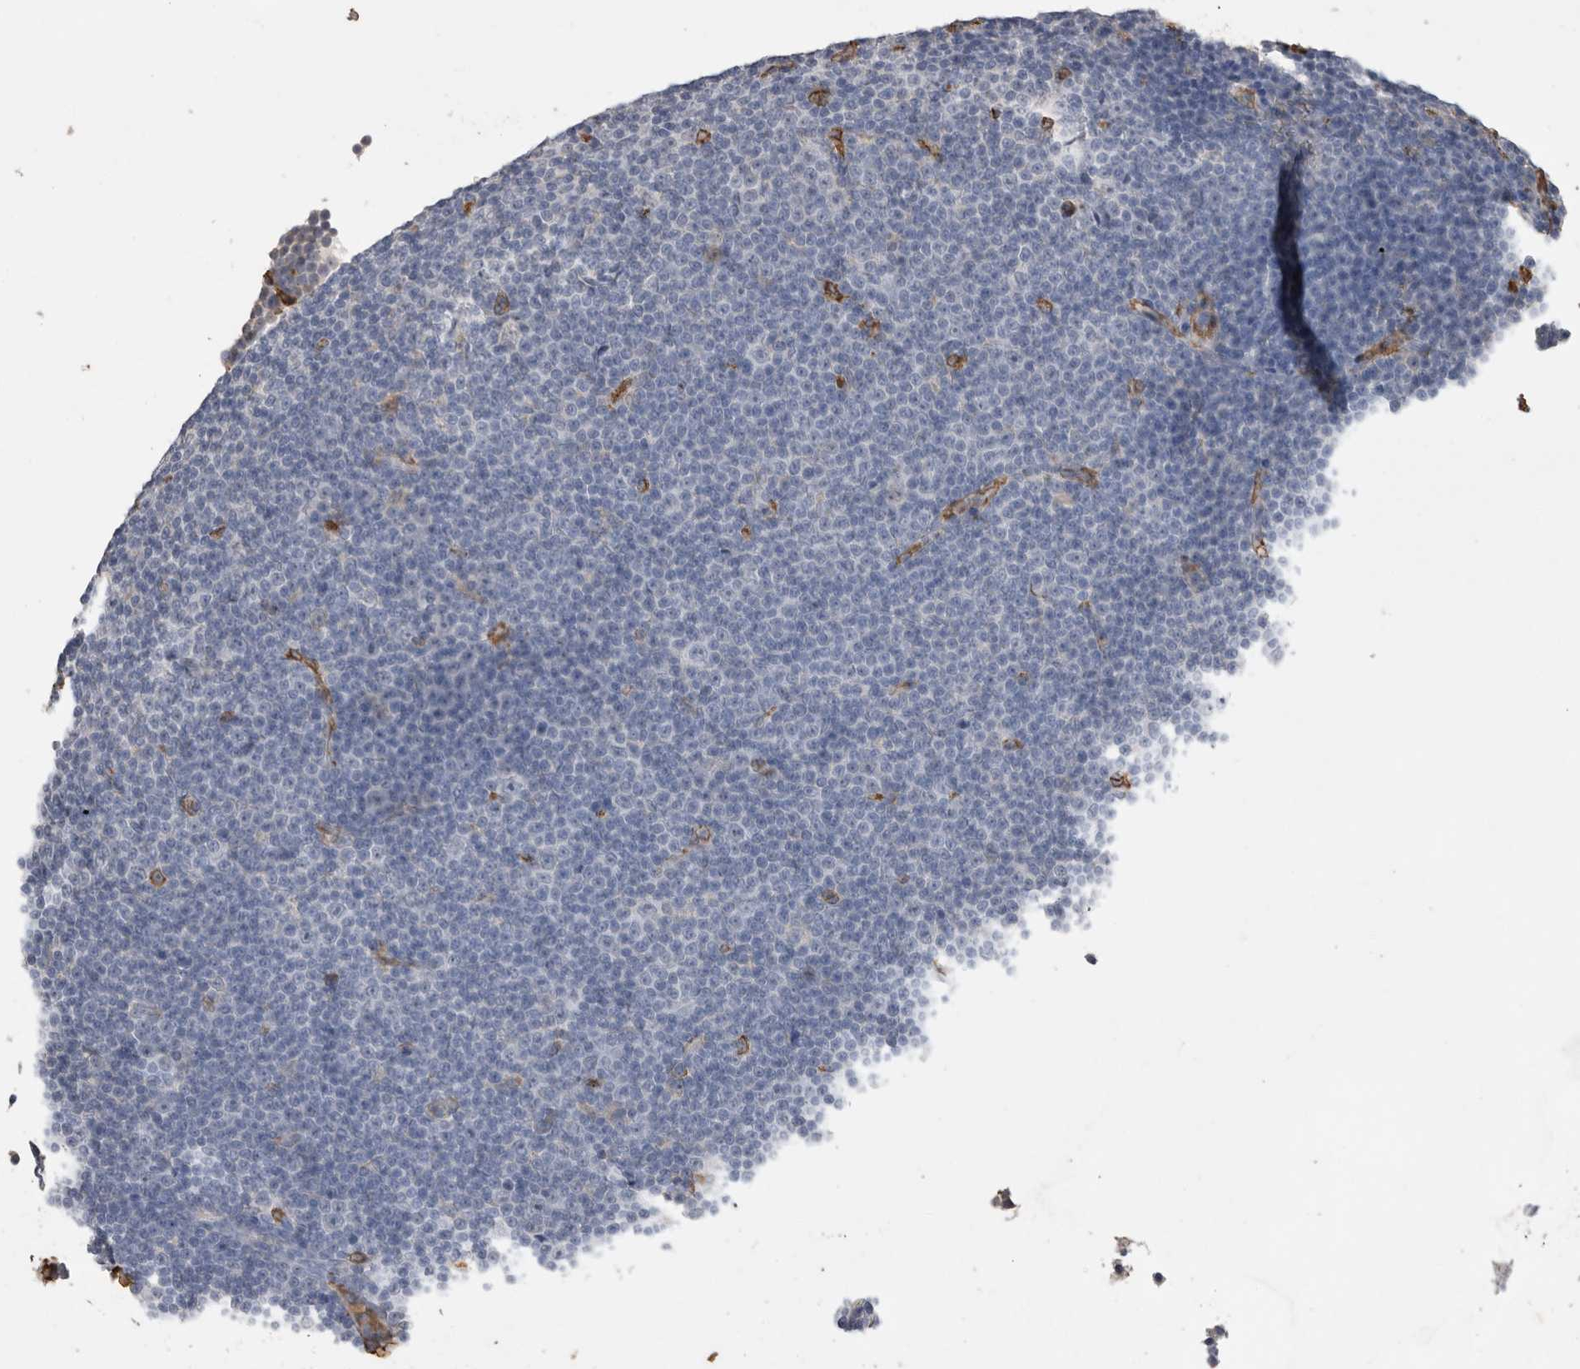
{"staining": {"intensity": "negative", "quantity": "none", "location": "none"}, "tissue": "lymphoma", "cell_type": "Tumor cells", "image_type": "cancer", "snomed": [{"axis": "morphology", "description": "Malignant lymphoma, non-Hodgkin's type, Low grade"}, {"axis": "topography", "description": "Lymph node"}], "caption": "Tumor cells are negative for brown protein staining in lymphoma. (IHC, brightfield microscopy, high magnification).", "gene": "IL27", "patient": {"sex": "female", "age": 67}}